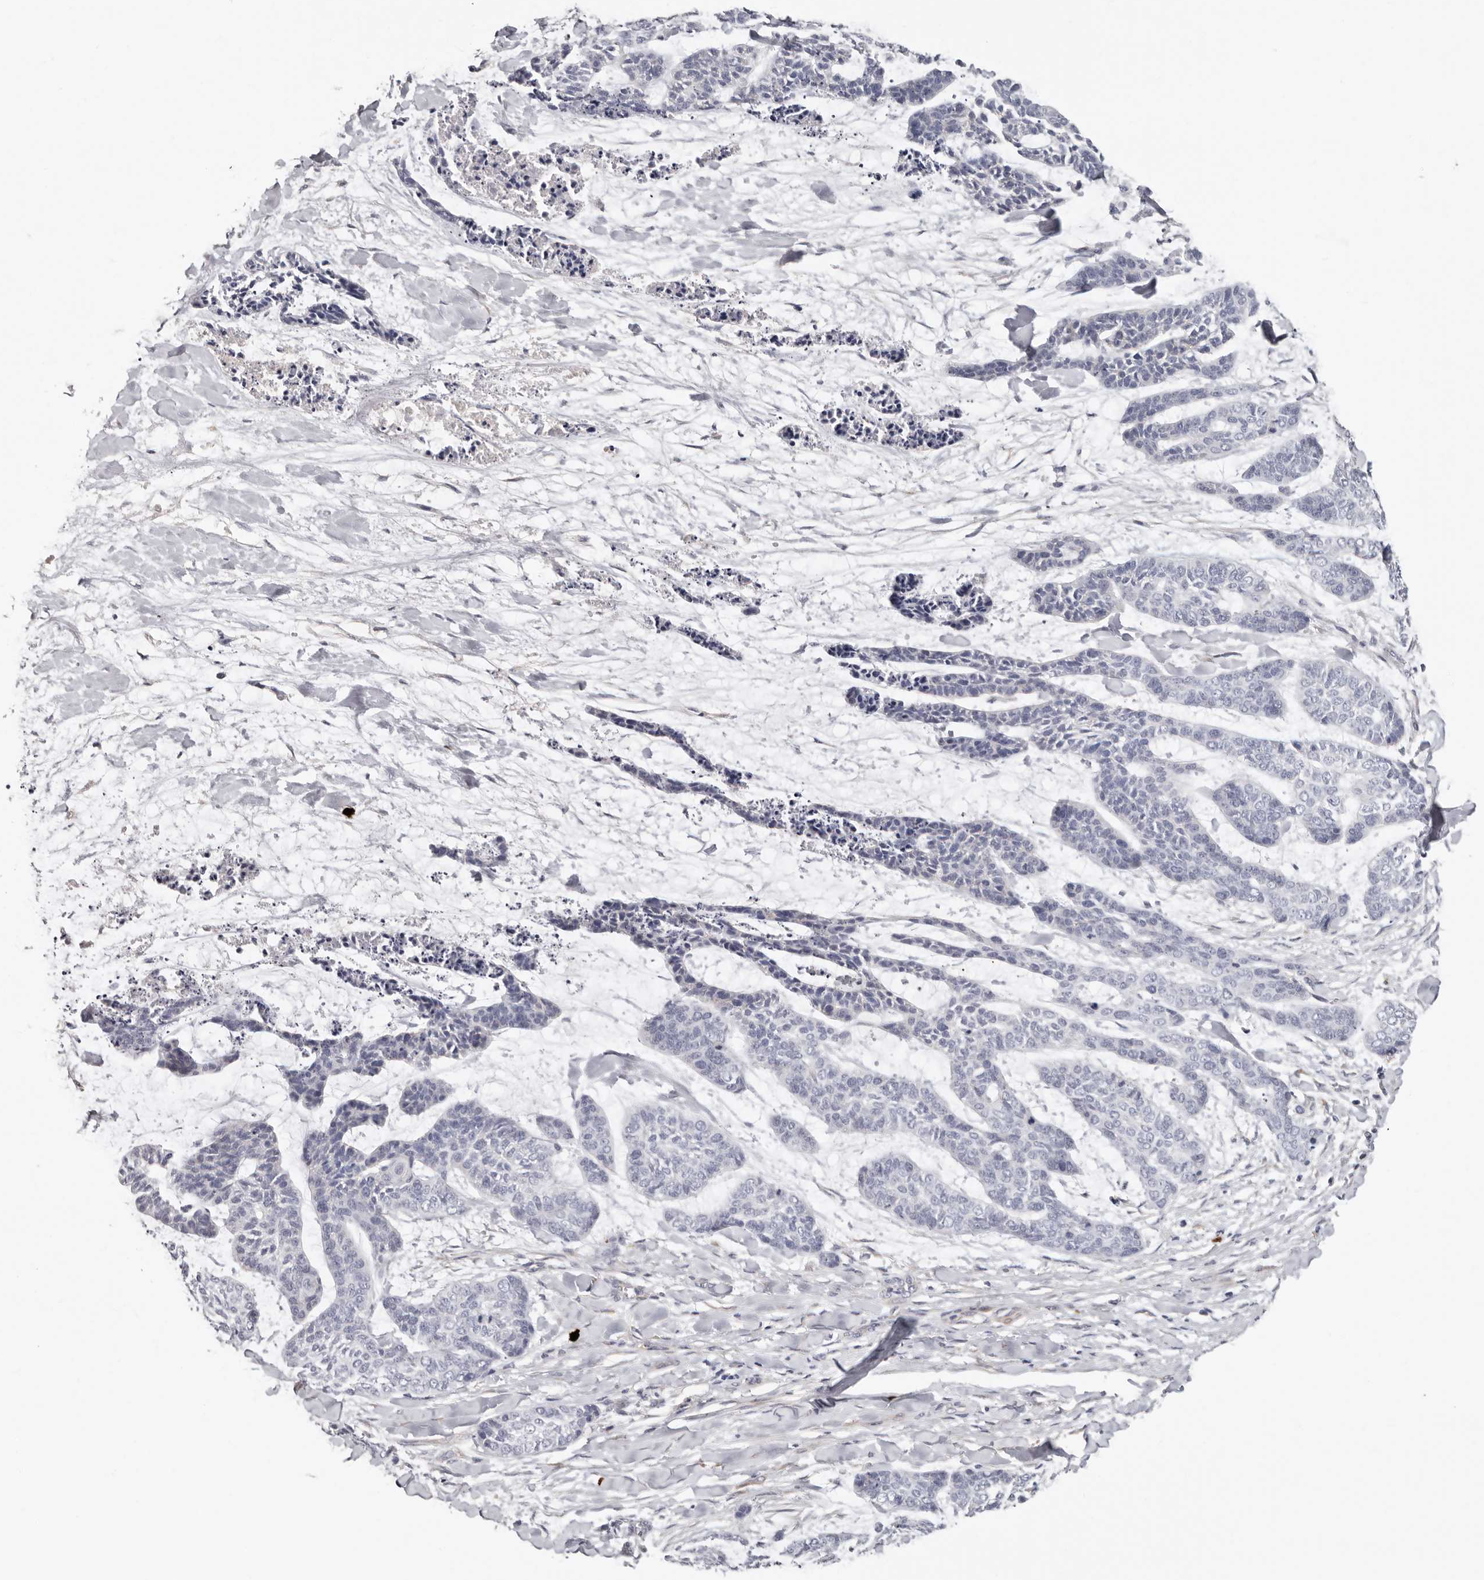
{"staining": {"intensity": "negative", "quantity": "none", "location": "none"}, "tissue": "skin cancer", "cell_type": "Tumor cells", "image_type": "cancer", "snomed": [{"axis": "morphology", "description": "Basal cell carcinoma"}, {"axis": "topography", "description": "Skin"}], "caption": "The image shows no staining of tumor cells in skin basal cell carcinoma. (DAB (3,3'-diaminobenzidine) immunohistochemistry (IHC) with hematoxylin counter stain).", "gene": "PKDCC", "patient": {"sex": "female", "age": 64}}